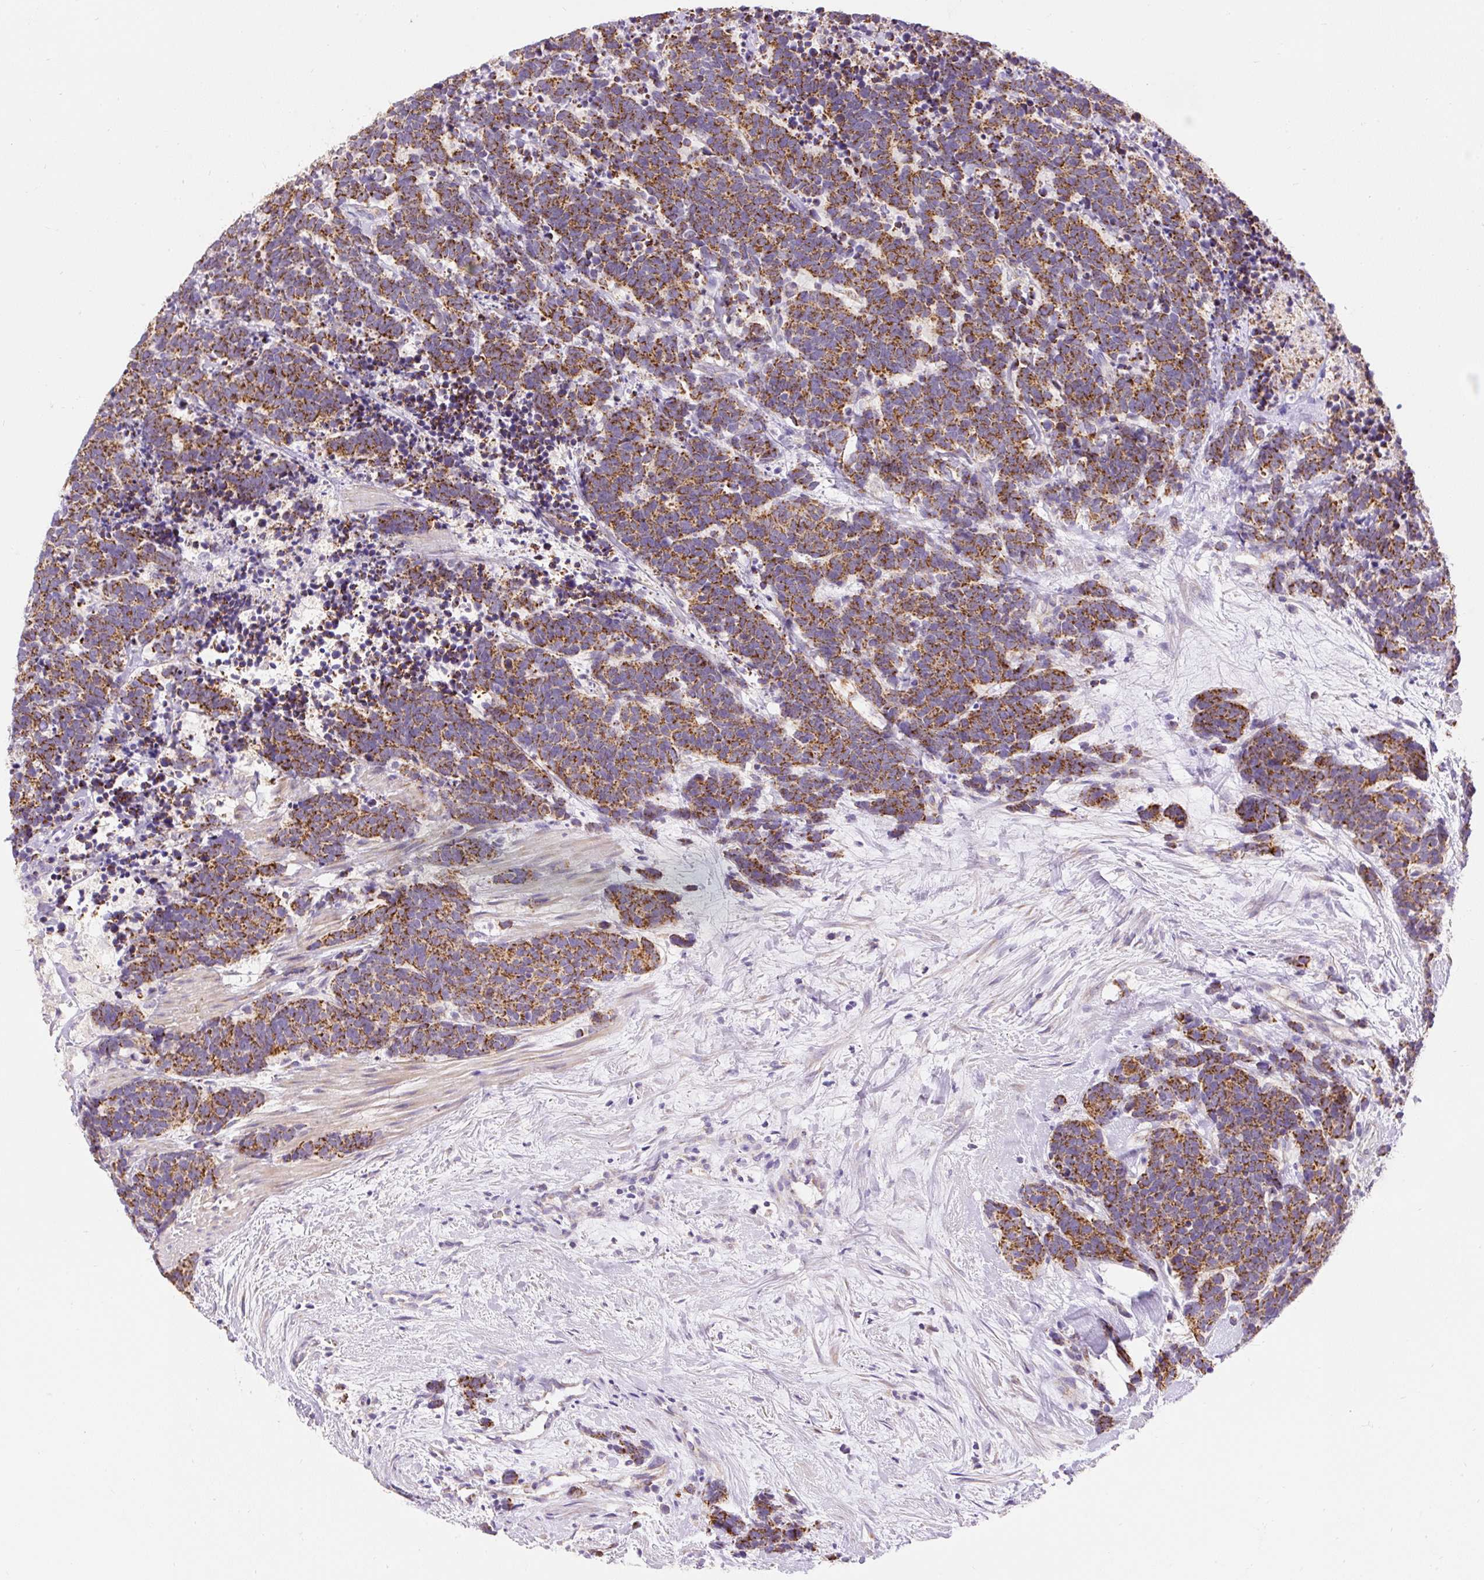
{"staining": {"intensity": "strong", "quantity": ">75%", "location": "cytoplasmic/membranous"}, "tissue": "carcinoid", "cell_type": "Tumor cells", "image_type": "cancer", "snomed": [{"axis": "morphology", "description": "Carcinoma, NOS"}, {"axis": "morphology", "description": "Carcinoid, malignant, NOS"}, {"axis": "topography", "description": "Prostate"}], "caption": "IHC histopathology image of neoplastic tissue: carcinoid stained using immunohistochemistry (IHC) shows high levels of strong protein expression localized specifically in the cytoplasmic/membranous of tumor cells, appearing as a cytoplasmic/membranous brown color.", "gene": "PMAIP1", "patient": {"sex": "male", "age": 57}}